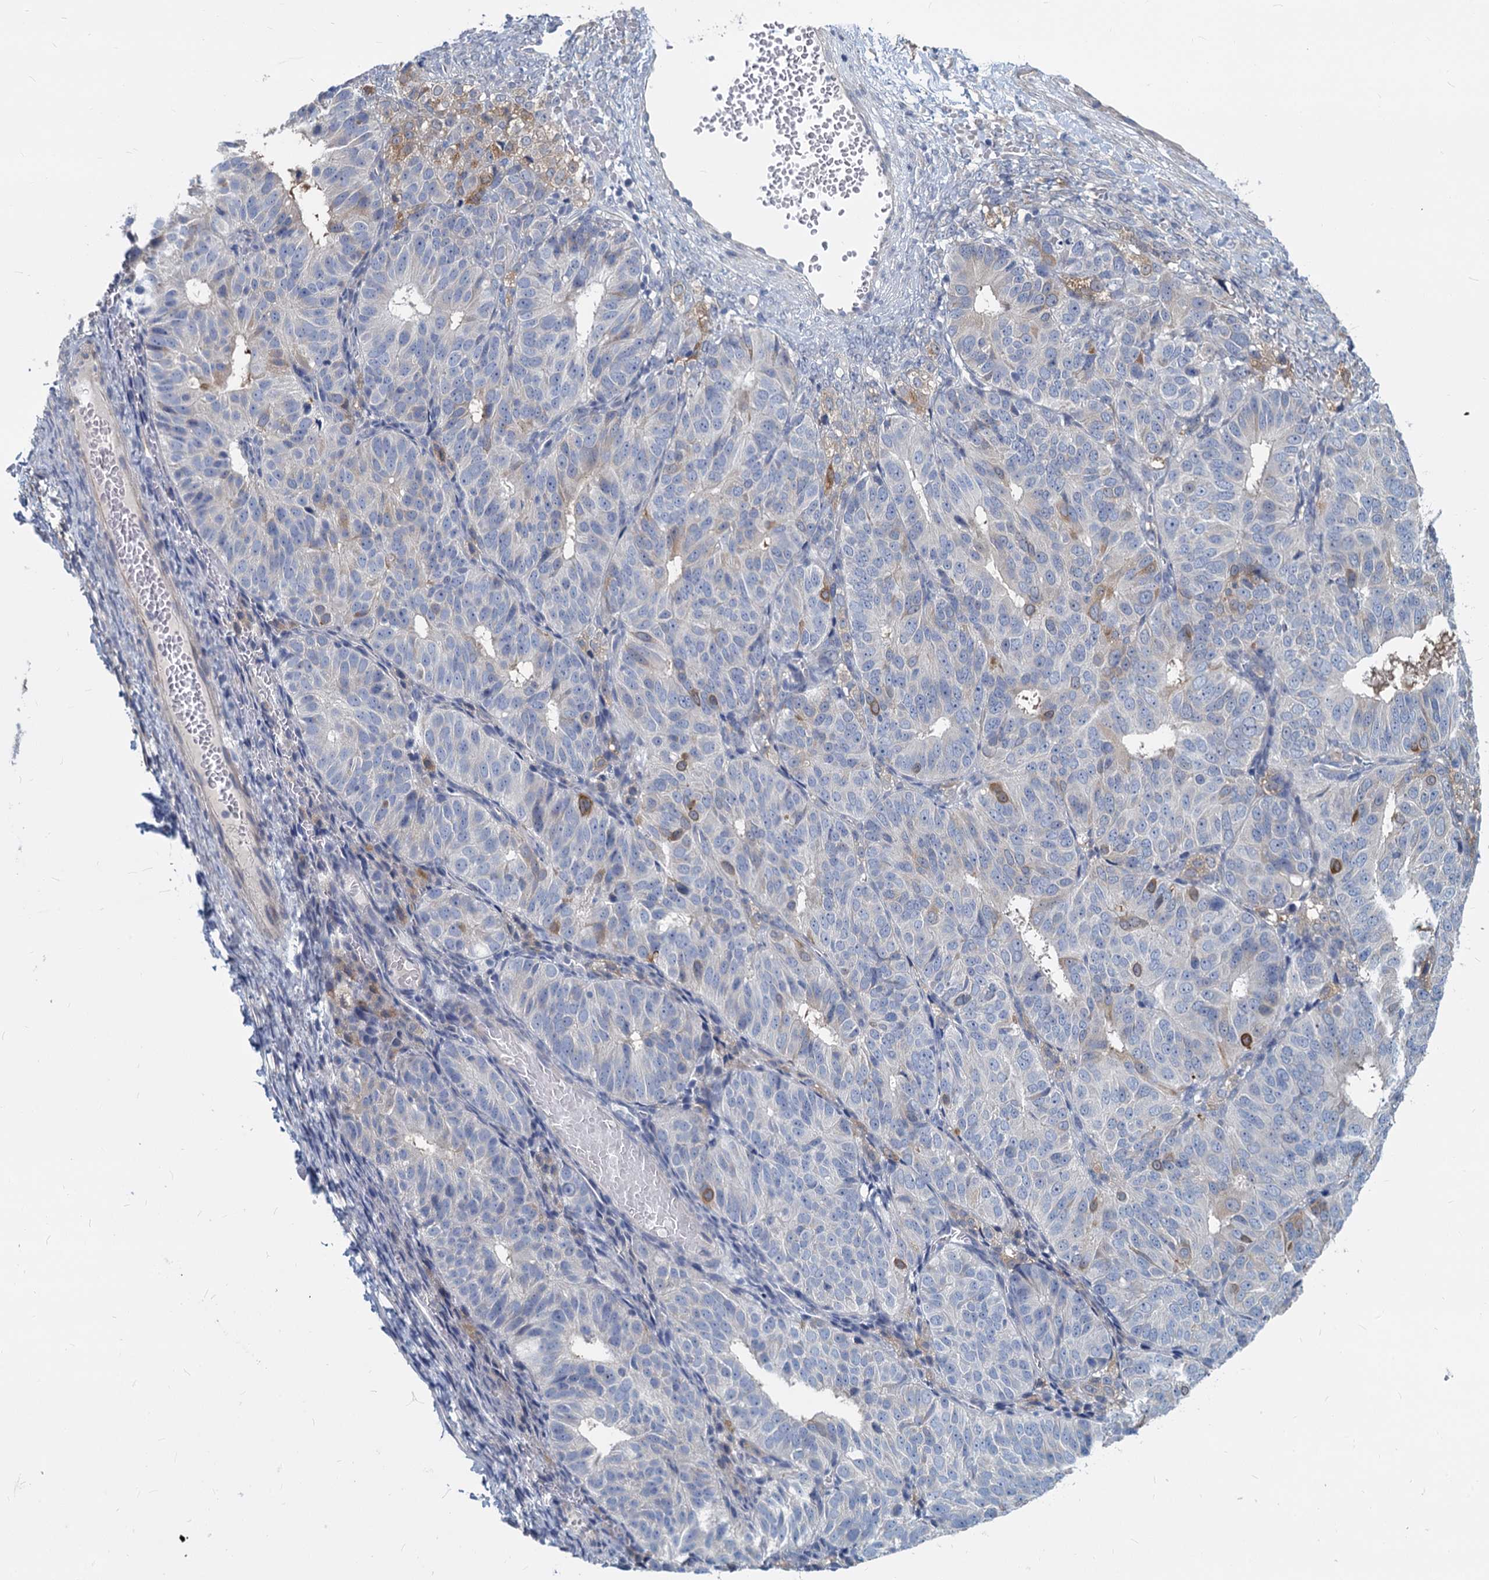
{"staining": {"intensity": "strong", "quantity": "<25%", "location": "cytoplasmic/membranous"}, "tissue": "ovarian cancer", "cell_type": "Tumor cells", "image_type": "cancer", "snomed": [{"axis": "morphology", "description": "Carcinoma, endometroid"}, {"axis": "topography", "description": "Ovary"}], "caption": "Human ovarian endometroid carcinoma stained with a brown dye demonstrates strong cytoplasmic/membranous positive expression in approximately <25% of tumor cells.", "gene": "GSTM3", "patient": {"sex": "female", "age": 51}}